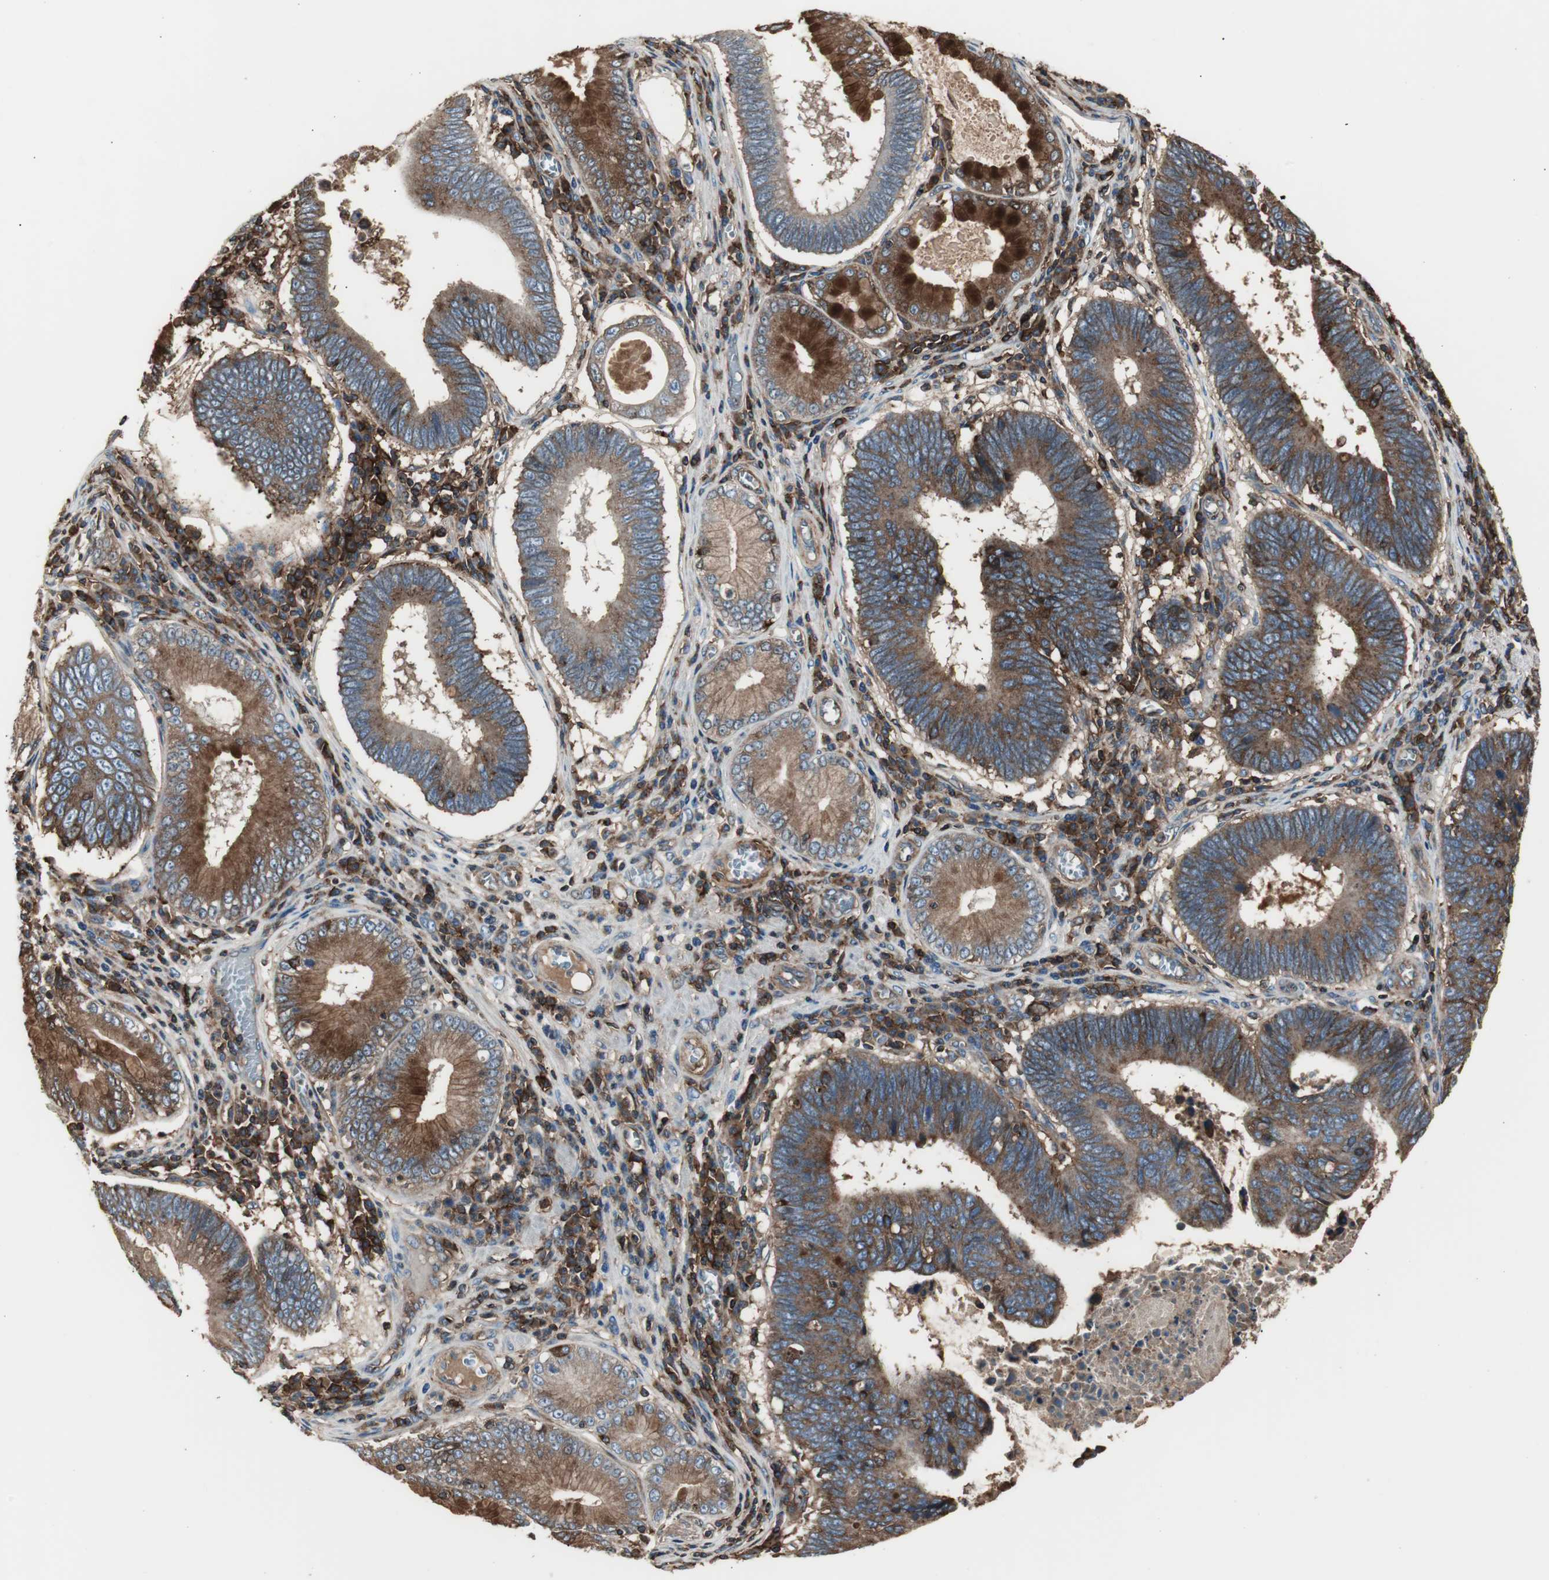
{"staining": {"intensity": "strong", "quantity": ">75%", "location": "cytoplasmic/membranous"}, "tissue": "stomach cancer", "cell_type": "Tumor cells", "image_type": "cancer", "snomed": [{"axis": "morphology", "description": "Adenocarcinoma, NOS"}, {"axis": "topography", "description": "Stomach"}], "caption": "IHC staining of stomach cancer, which demonstrates high levels of strong cytoplasmic/membranous expression in approximately >75% of tumor cells indicating strong cytoplasmic/membranous protein staining. The staining was performed using DAB (3,3'-diaminobenzidine) (brown) for protein detection and nuclei were counterstained in hematoxylin (blue).", "gene": "B2M", "patient": {"sex": "male", "age": 59}}